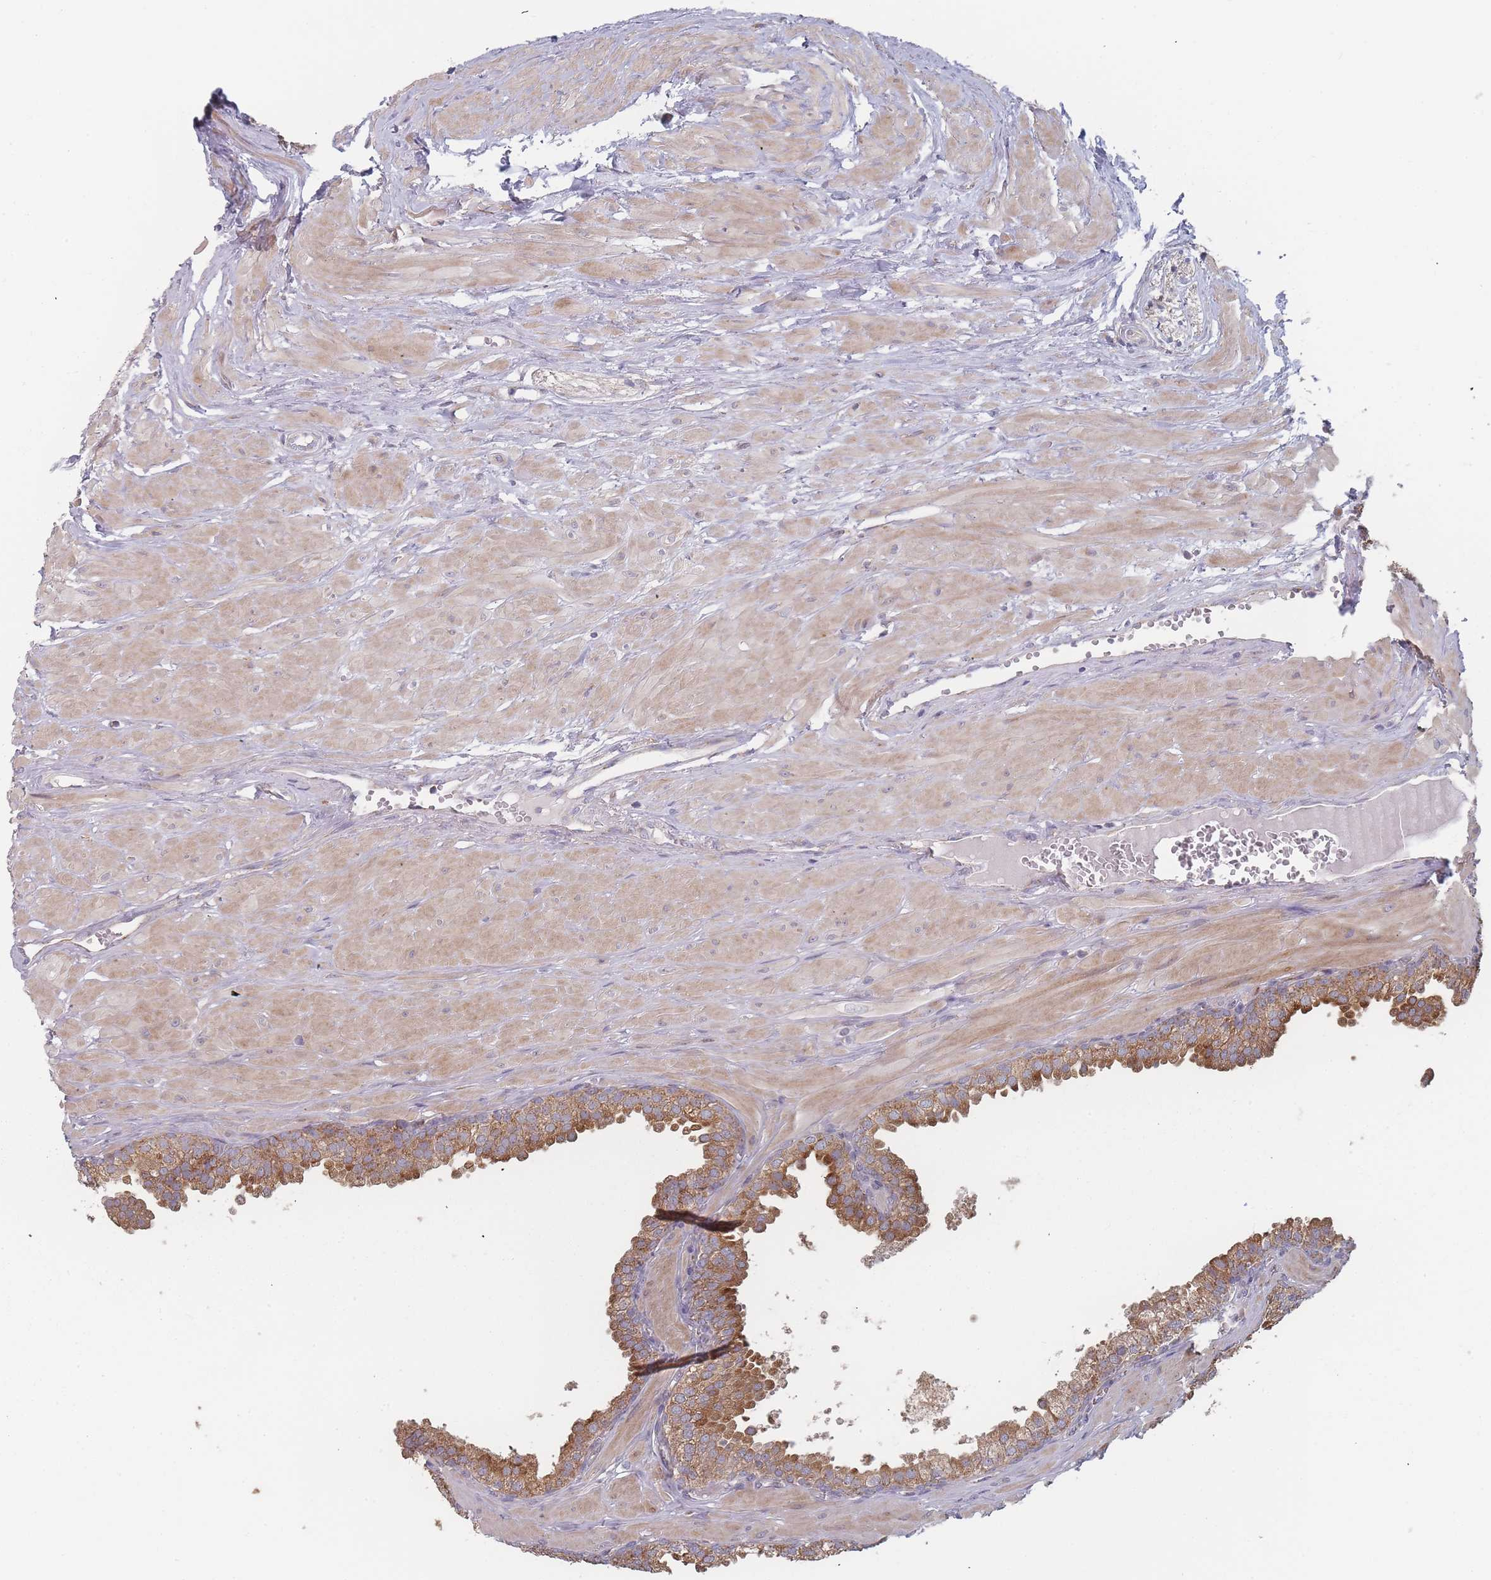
{"staining": {"intensity": "moderate", "quantity": ">75%", "location": "cytoplasmic/membranous"}, "tissue": "prostate", "cell_type": "Glandular cells", "image_type": "normal", "snomed": [{"axis": "morphology", "description": "Normal tissue, NOS"}, {"axis": "topography", "description": "Prostate"}, {"axis": "topography", "description": "Peripheral nerve tissue"}], "caption": "Immunohistochemical staining of benign human prostate reveals moderate cytoplasmic/membranous protein expression in about >75% of glandular cells. (Brightfield microscopy of DAB IHC at high magnification).", "gene": "PSMB3", "patient": {"sex": "male", "age": 55}}